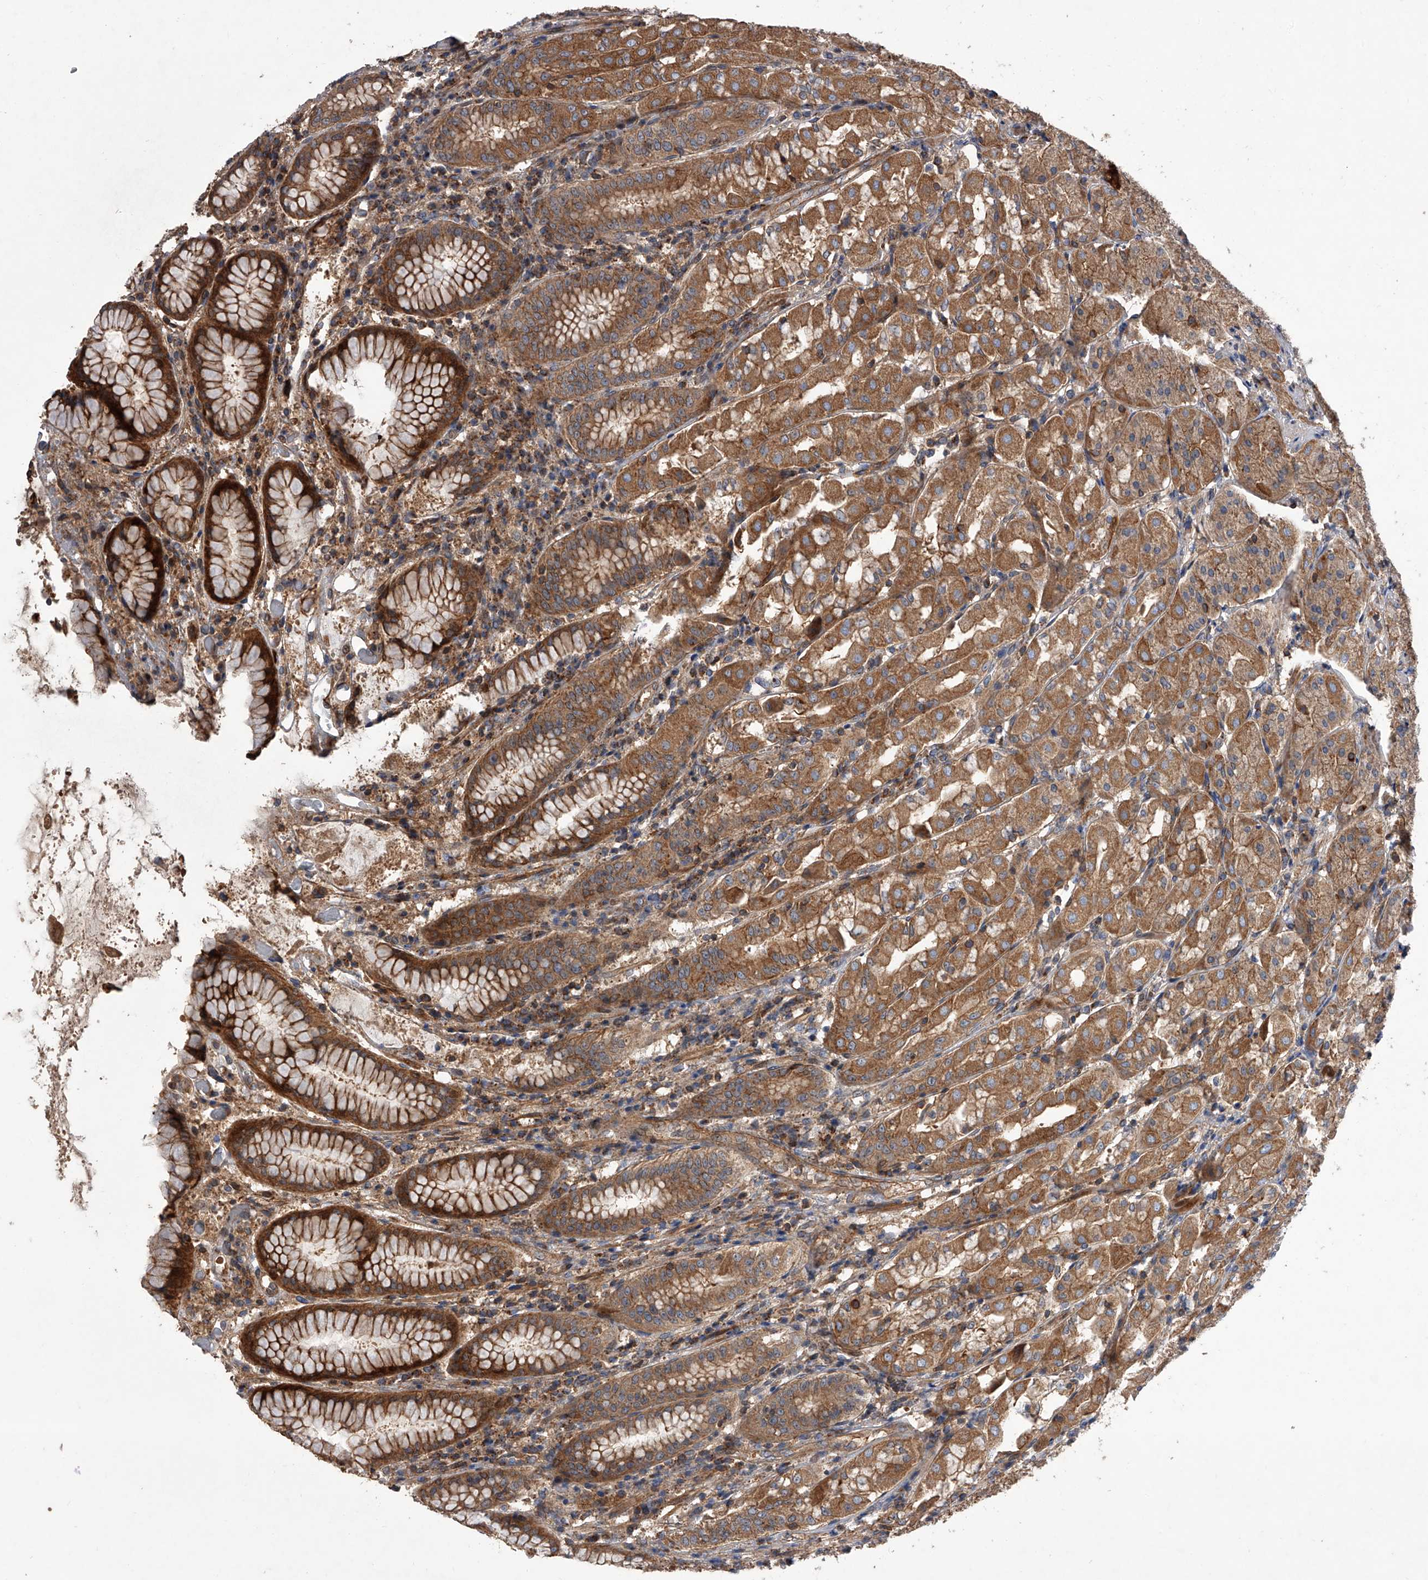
{"staining": {"intensity": "moderate", "quantity": ">75%", "location": "cytoplasmic/membranous"}, "tissue": "stomach", "cell_type": "Glandular cells", "image_type": "normal", "snomed": [{"axis": "morphology", "description": "Normal tissue, NOS"}, {"axis": "topography", "description": "Stomach"}, {"axis": "topography", "description": "Stomach, lower"}], "caption": "Stomach stained with a brown dye shows moderate cytoplasmic/membranous positive positivity in approximately >75% of glandular cells.", "gene": "USP47", "patient": {"sex": "female", "age": 56}}